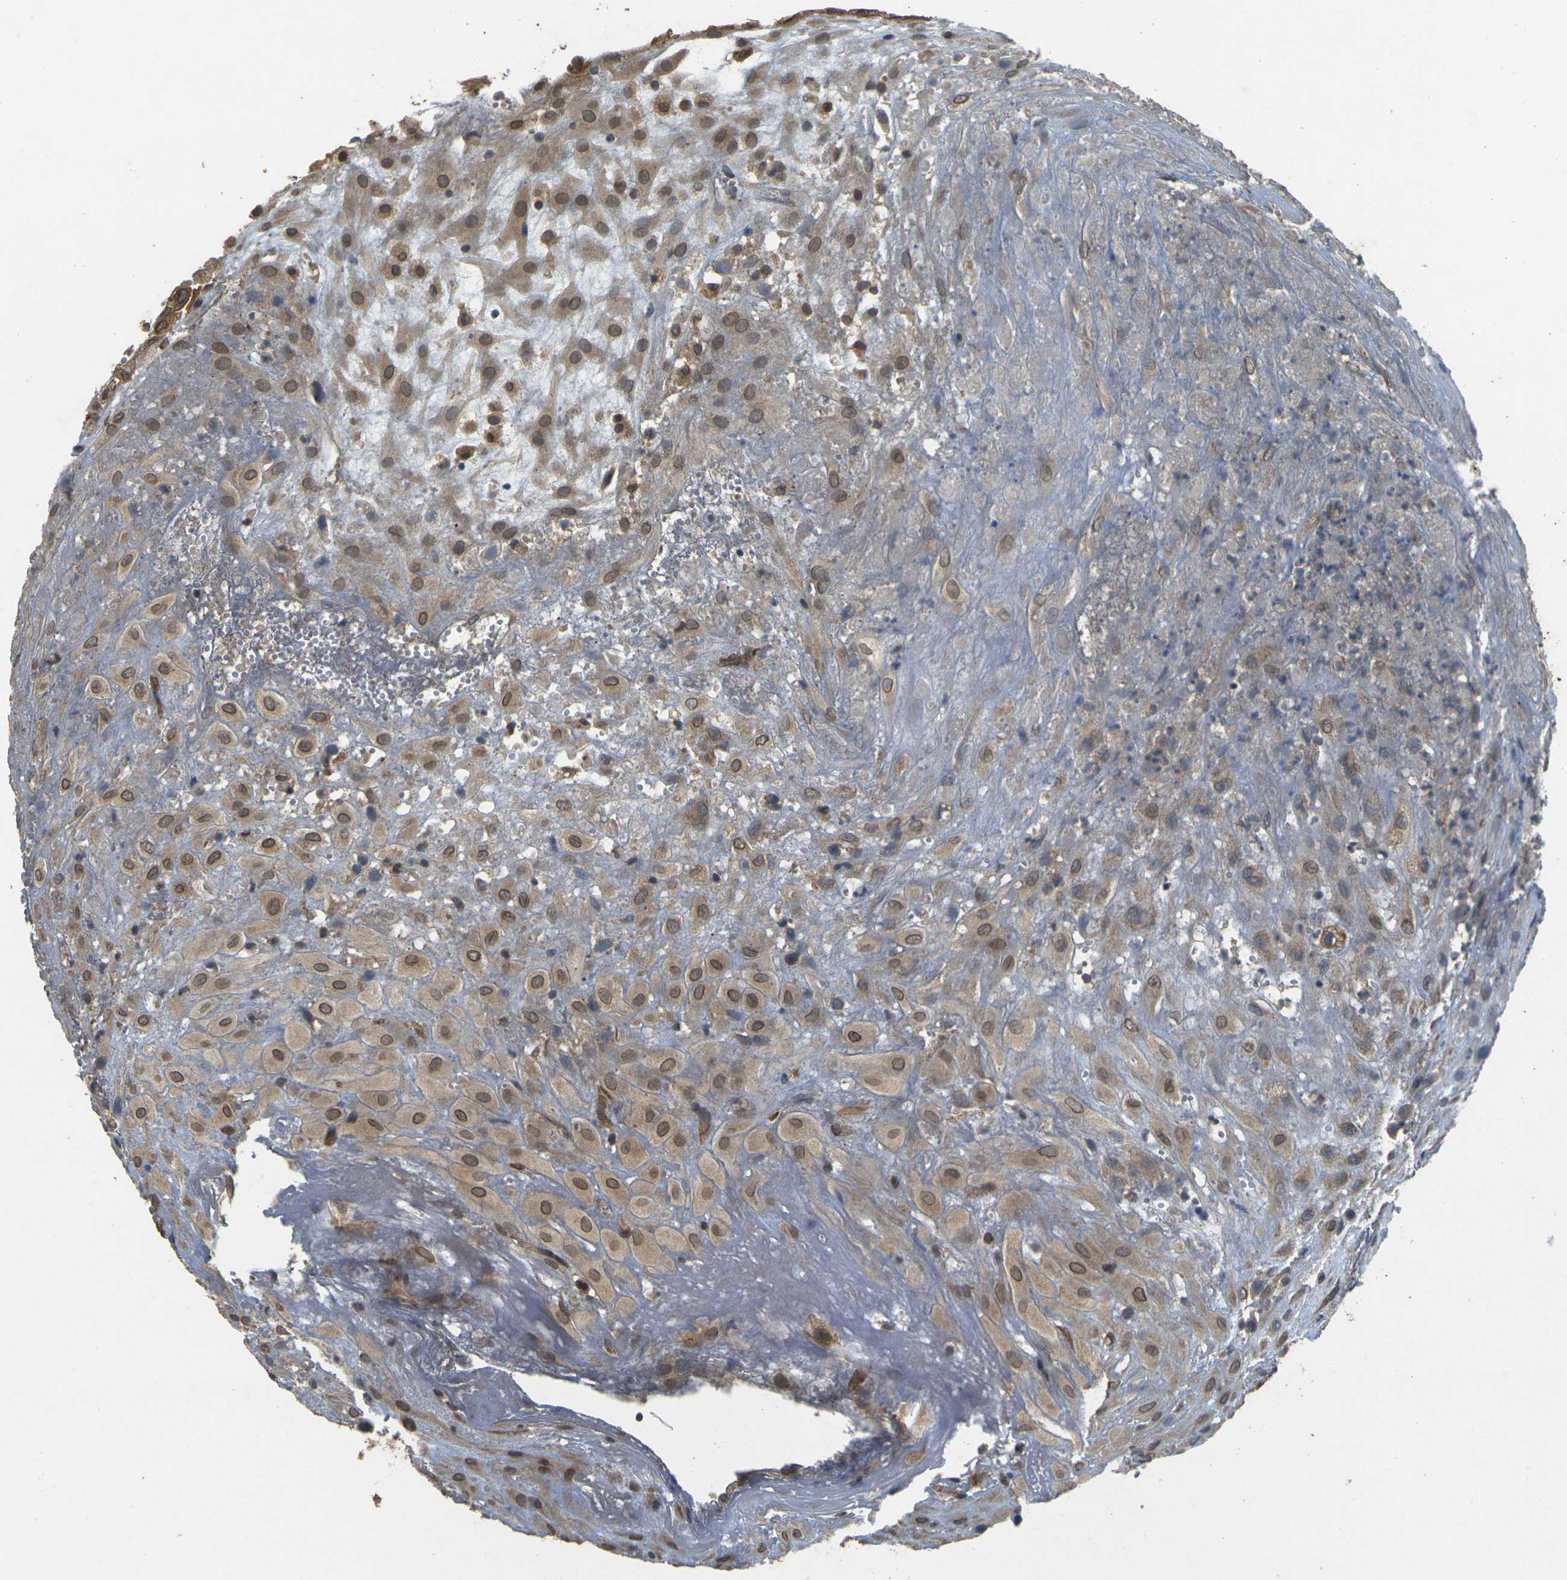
{"staining": {"intensity": "strong", "quantity": ">75%", "location": "cytoplasmic/membranous,nuclear"}, "tissue": "placenta", "cell_type": "Decidual cells", "image_type": "normal", "snomed": [{"axis": "morphology", "description": "Normal tissue, NOS"}, {"axis": "topography", "description": "Placenta"}], "caption": "This photomicrograph displays benign placenta stained with immunohistochemistry to label a protein in brown. The cytoplasmic/membranous,nuclear of decidual cells show strong positivity for the protein. Nuclei are counter-stained blue.", "gene": "ERN1", "patient": {"sex": "female", "age": 18}}